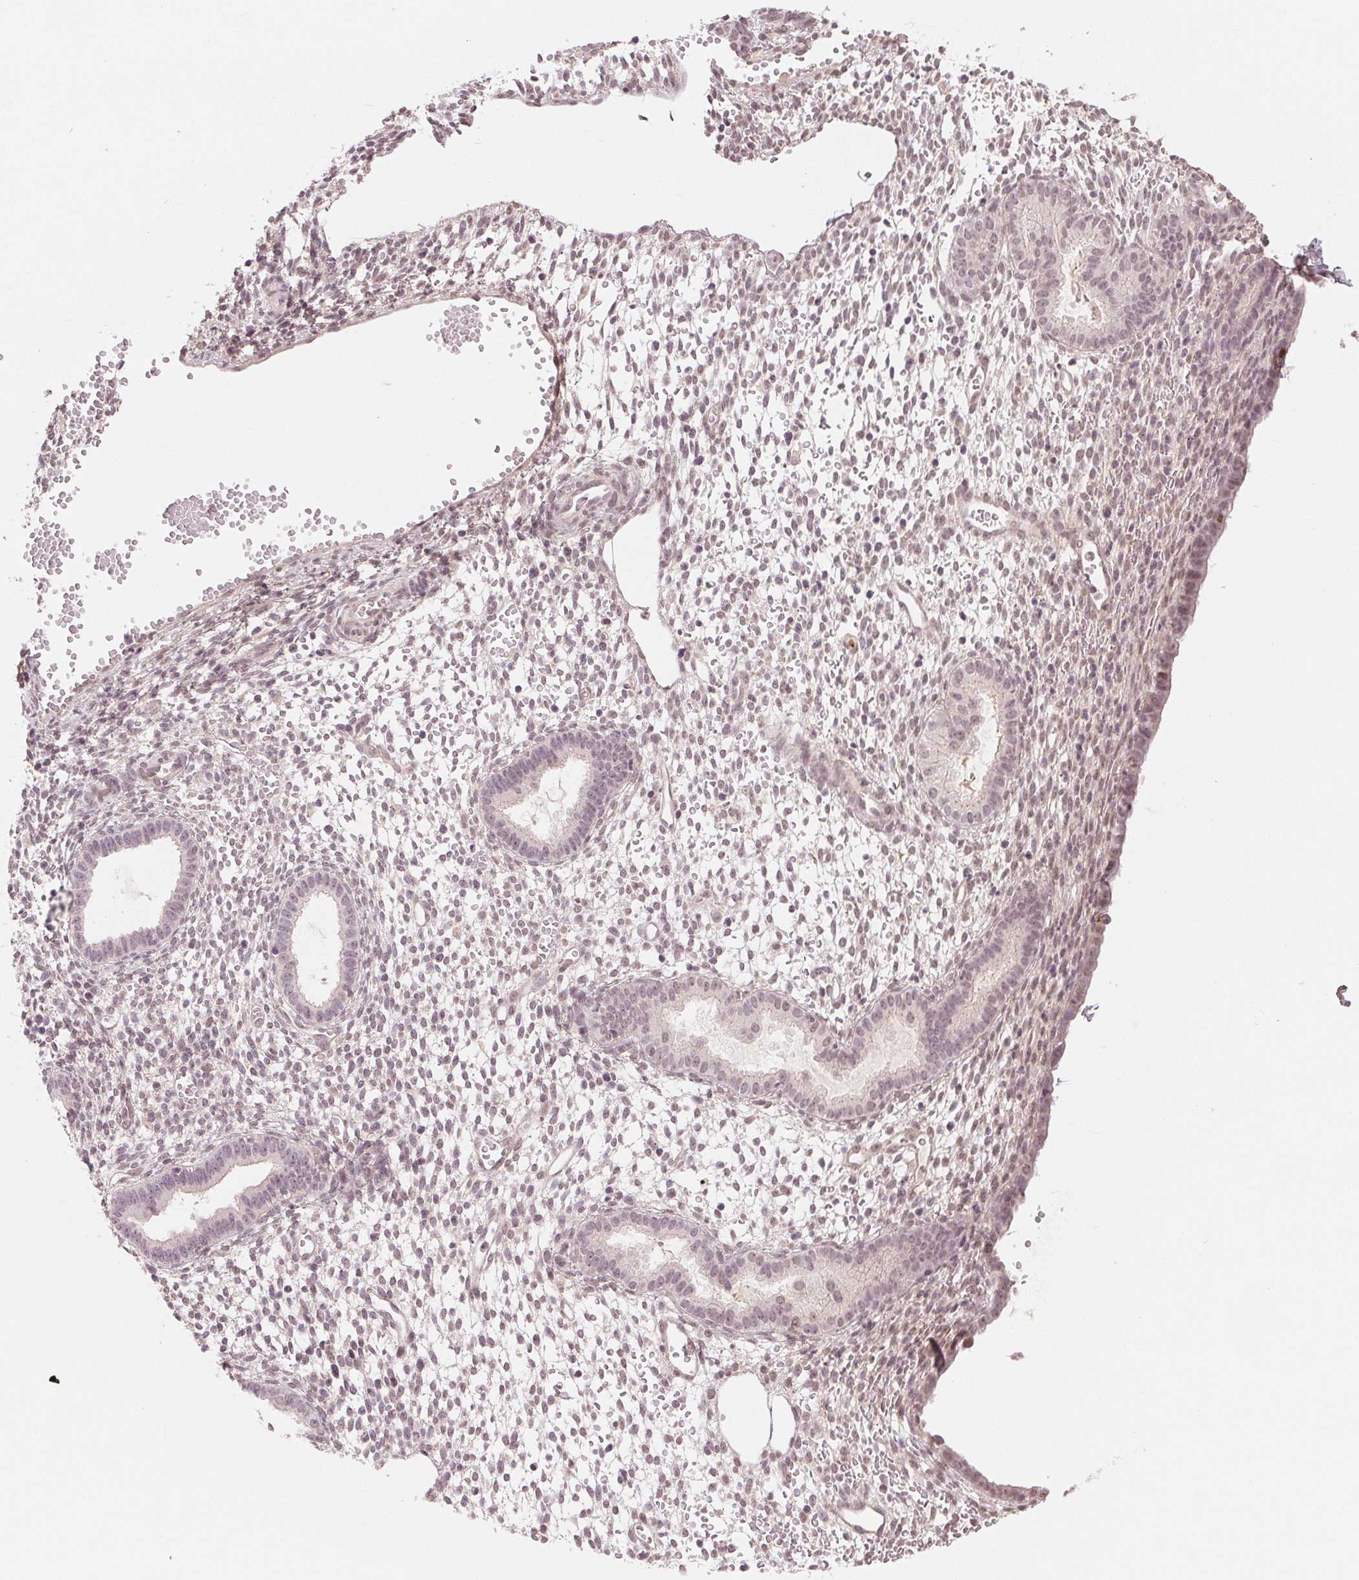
{"staining": {"intensity": "negative", "quantity": "none", "location": "none"}, "tissue": "endometrium", "cell_type": "Cells in endometrial stroma", "image_type": "normal", "snomed": [{"axis": "morphology", "description": "Normal tissue, NOS"}, {"axis": "topography", "description": "Endometrium"}], "caption": "This is an IHC photomicrograph of unremarkable human endometrium. There is no expression in cells in endometrial stroma.", "gene": "TUB", "patient": {"sex": "female", "age": 36}}